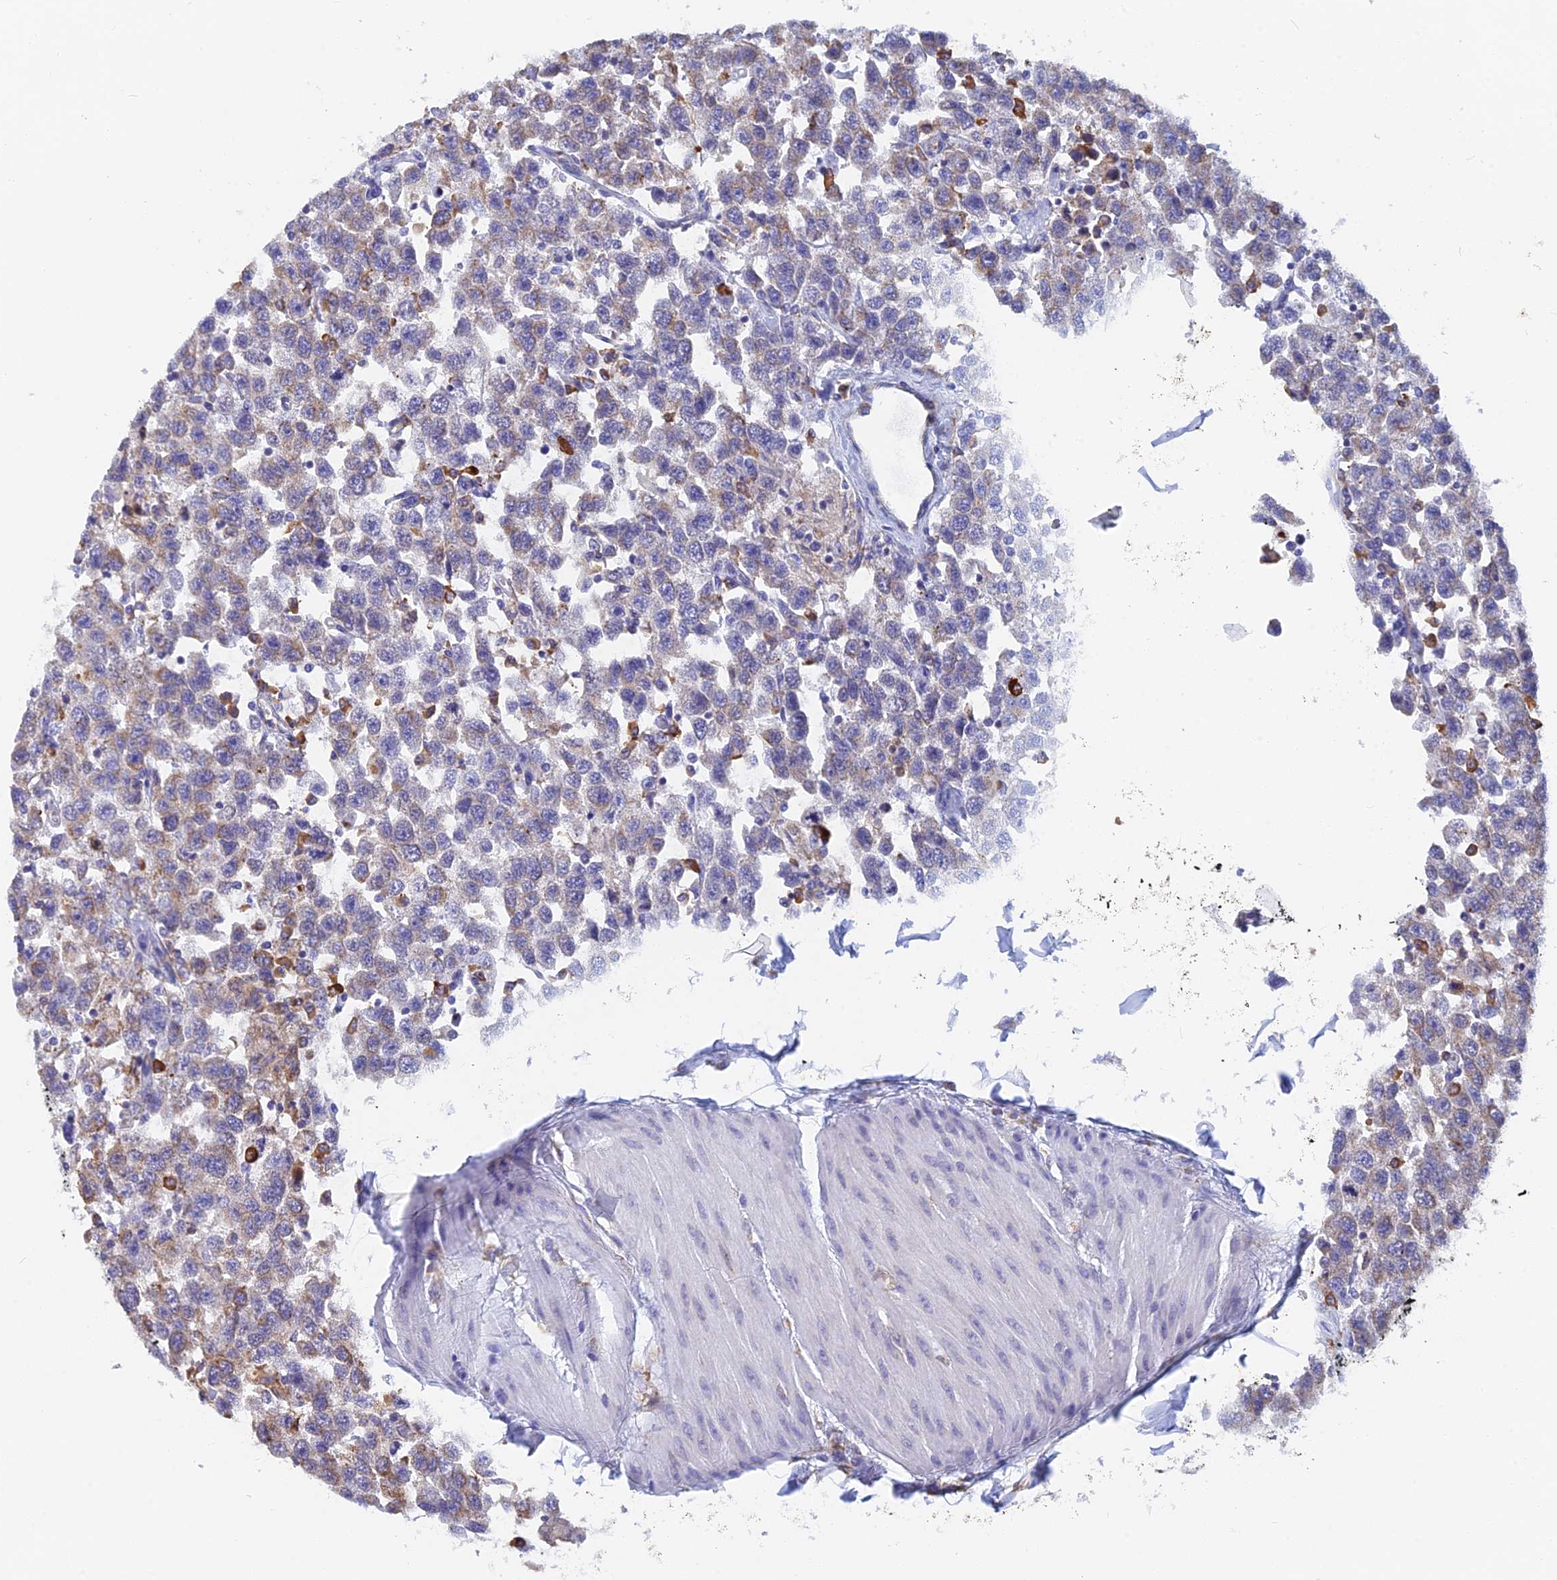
{"staining": {"intensity": "weak", "quantity": "<25%", "location": "cytoplasmic/membranous"}, "tissue": "testis cancer", "cell_type": "Tumor cells", "image_type": "cancer", "snomed": [{"axis": "morphology", "description": "Seminoma, NOS"}, {"axis": "topography", "description": "Testis"}], "caption": "Tumor cells show no significant protein positivity in testis cancer (seminoma).", "gene": "WDR35", "patient": {"sex": "male", "age": 41}}